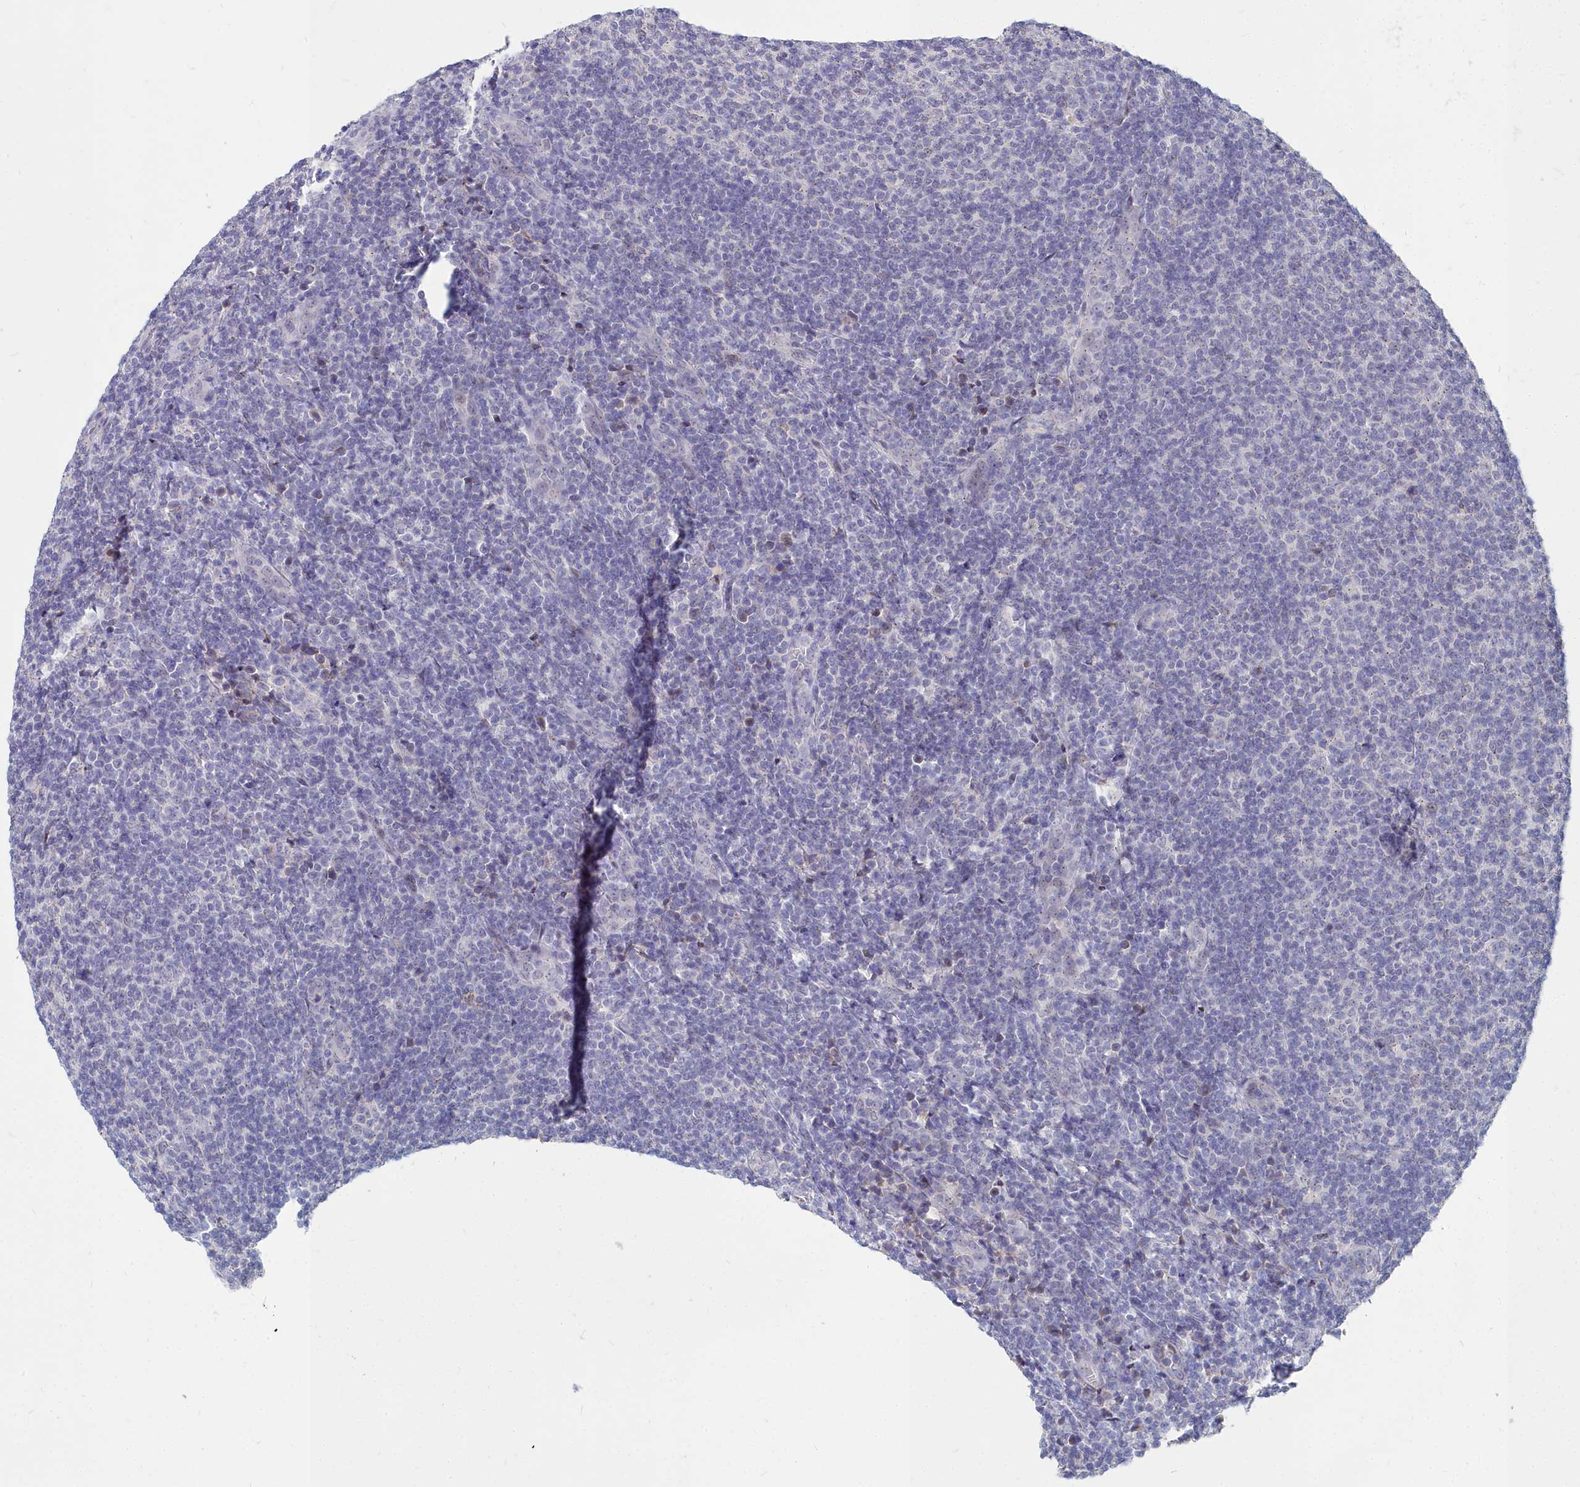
{"staining": {"intensity": "negative", "quantity": "none", "location": "none"}, "tissue": "lymphoma", "cell_type": "Tumor cells", "image_type": "cancer", "snomed": [{"axis": "morphology", "description": "Malignant lymphoma, non-Hodgkin's type, Low grade"}, {"axis": "topography", "description": "Lymph node"}], "caption": "Protein analysis of low-grade malignant lymphoma, non-Hodgkin's type demonstrates no significant staining in tumor cells. Brightfield microscopy of immunohistochemistry (IHC) stained with DAB (3,3'-diaminobenzidine) (brown) and hematoxylin (blue), captured at high magnification.", "gene": "NOXA1", "patient": {"sex": "male", "age": 66}}